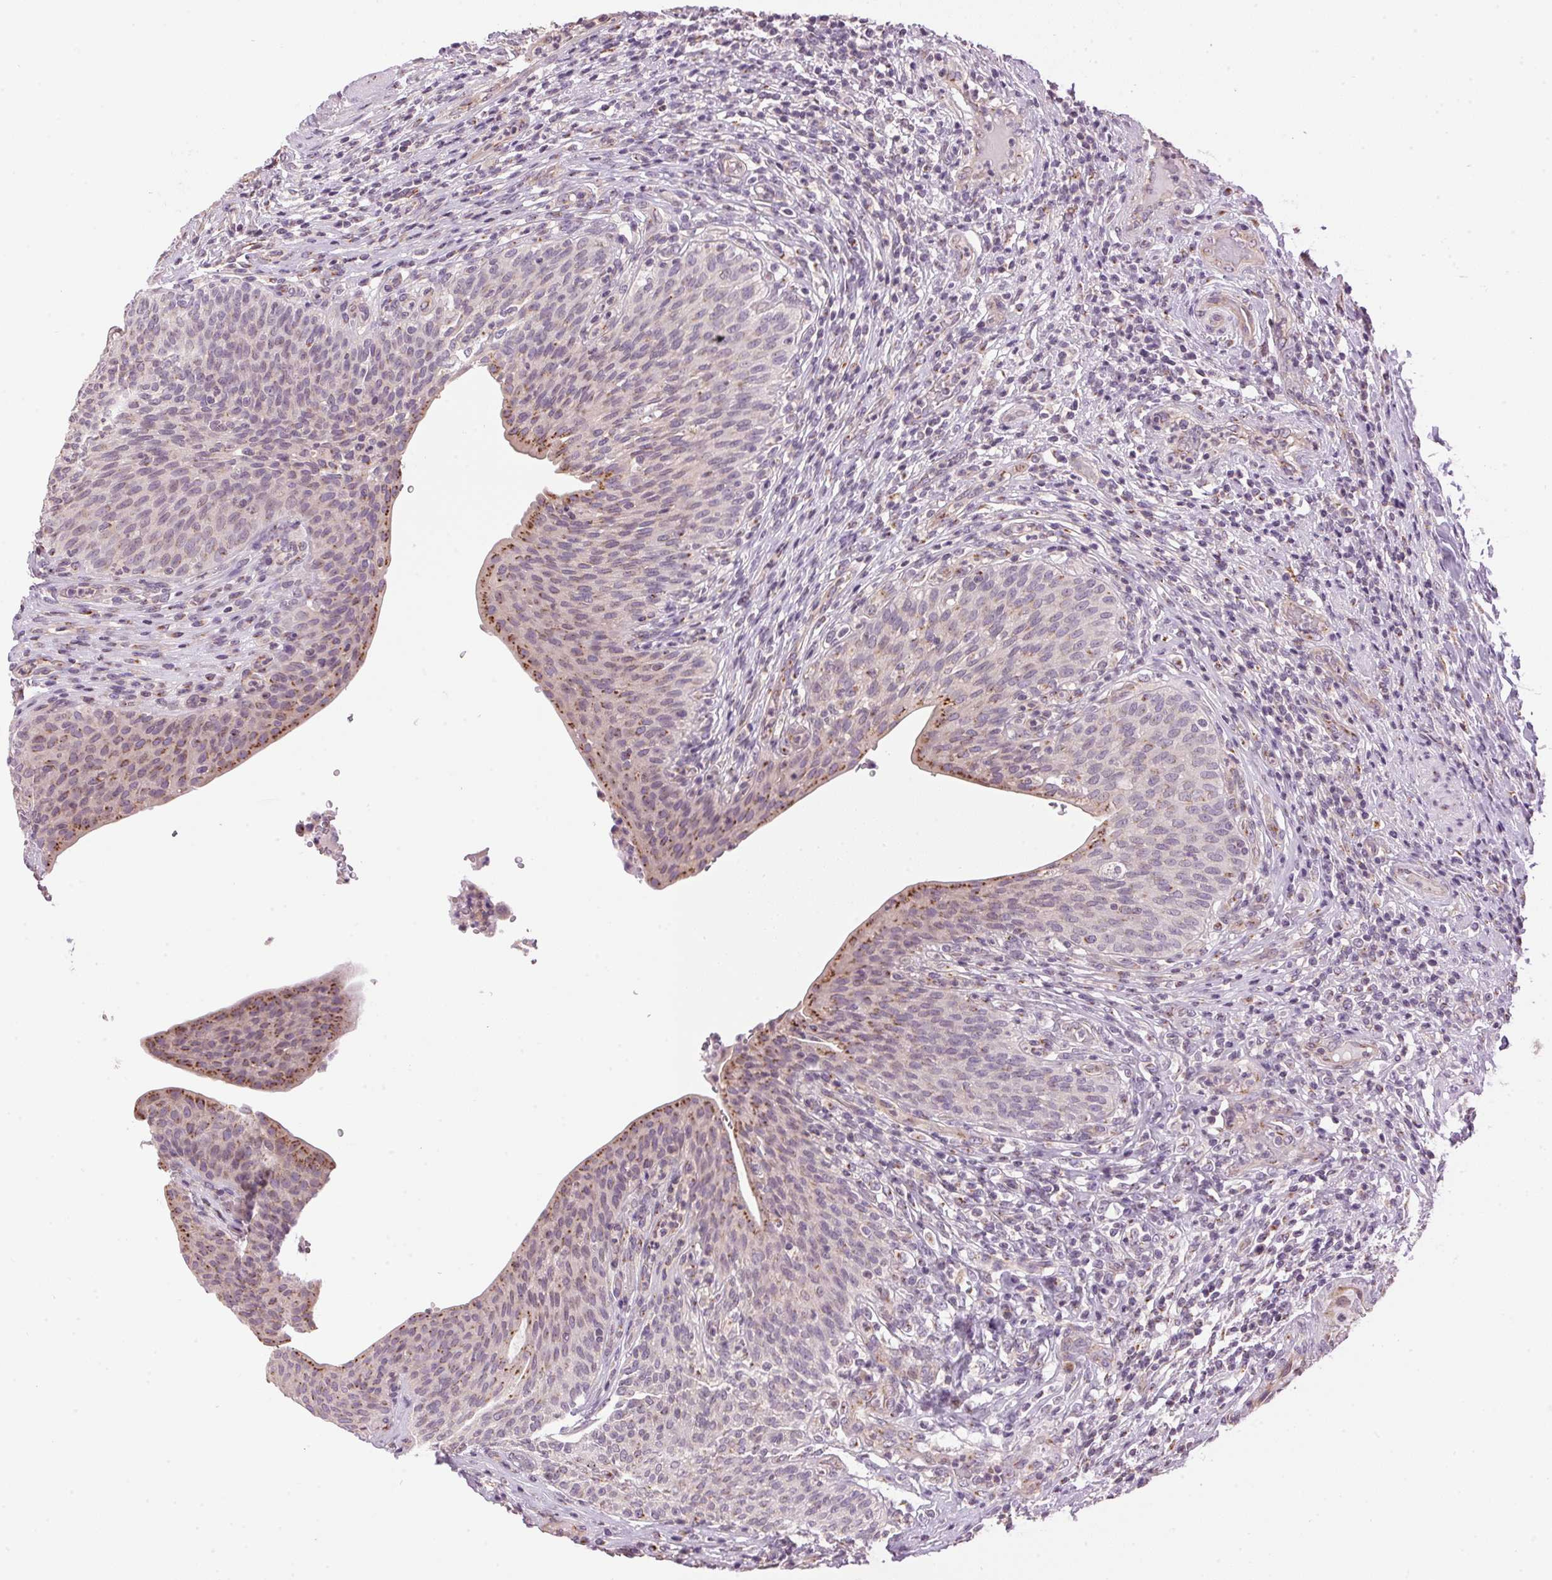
{"staining": {"intensity": "moderate", "quantity": "<25%", "location": "cytoplasmic/membranous"}, "tissue": "urinary bladder", "cell_type": "Urothelial cells", "image_type": "normal", "snomed": [{"axis": "morphology", "description": "Normal tissue, NOS"}, {"axis": "topography", "description": "Urinary bladder"}, {"axis": "topography", "description": "Peripheral nerve tissue"}], "caption": "Brown immunohistochemical staining in unremarkable urinary bladder exhibits moderate cytoplasmic/membranous positivity in approximately <25% of urothelial cells. (brown staining indicates protein expression, while blue staining denotes nuclei).", "gene": "GOLPH3", "patient": {"sex": "male", "age": 66}}